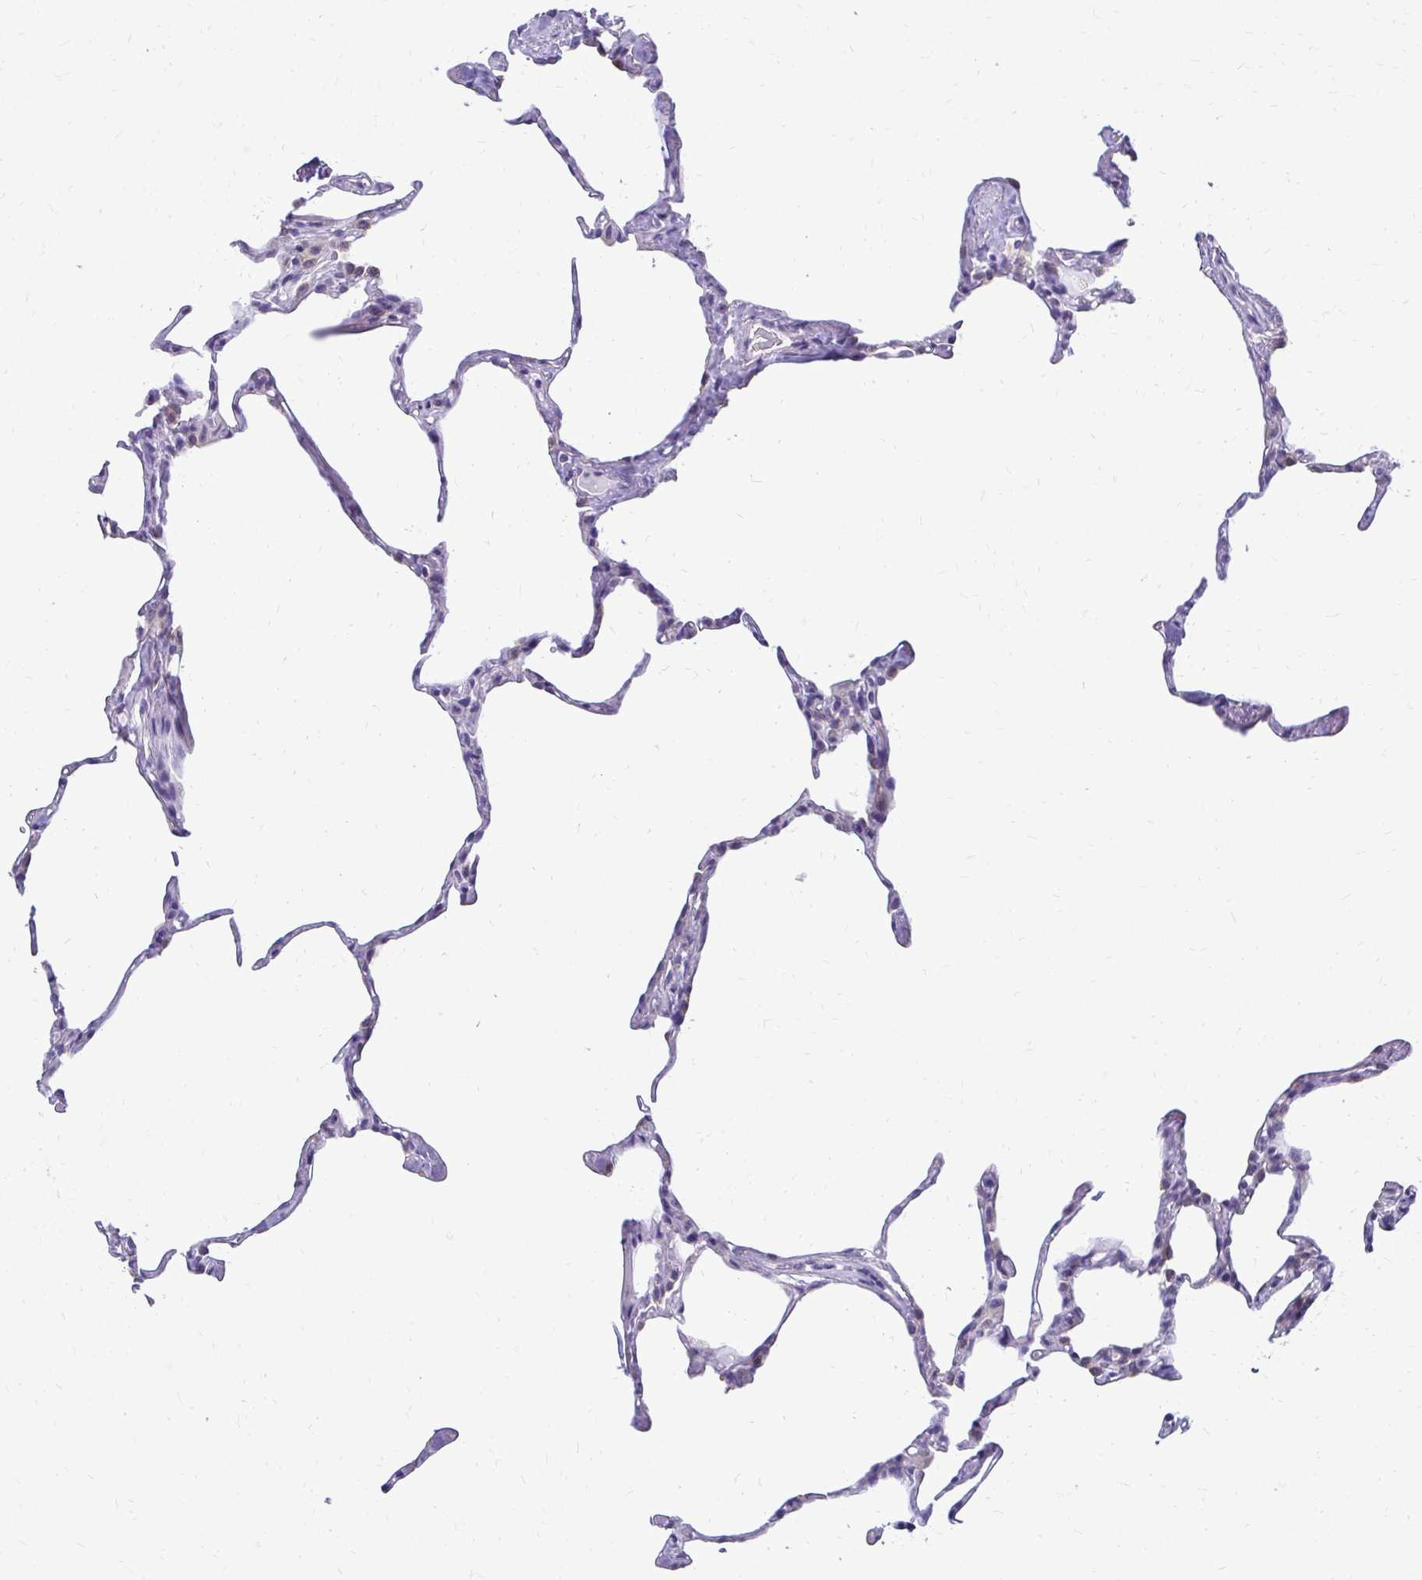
{"staining": {"intensity": "negative", "quantity": "none", "location": "none"}, "tissue": "lung", "cell_type": "Alveolar cells", "image_type": "normal", "snomed": [{"axis": "morphology", "description": "Normal tissue, NOS"}, {"axis": "topography", "description": "Lung"}], "caption": "Histopathology image shows no protein staining in alveolar cells of unremarkable lung. The staining is performed using DAB (3,3'-diaminobenzidine) brown chromogen with nuclei counter-stained in using hematoxylin.", "gene": "NIFK", "patient": {"sex": "male", "age": 65}}